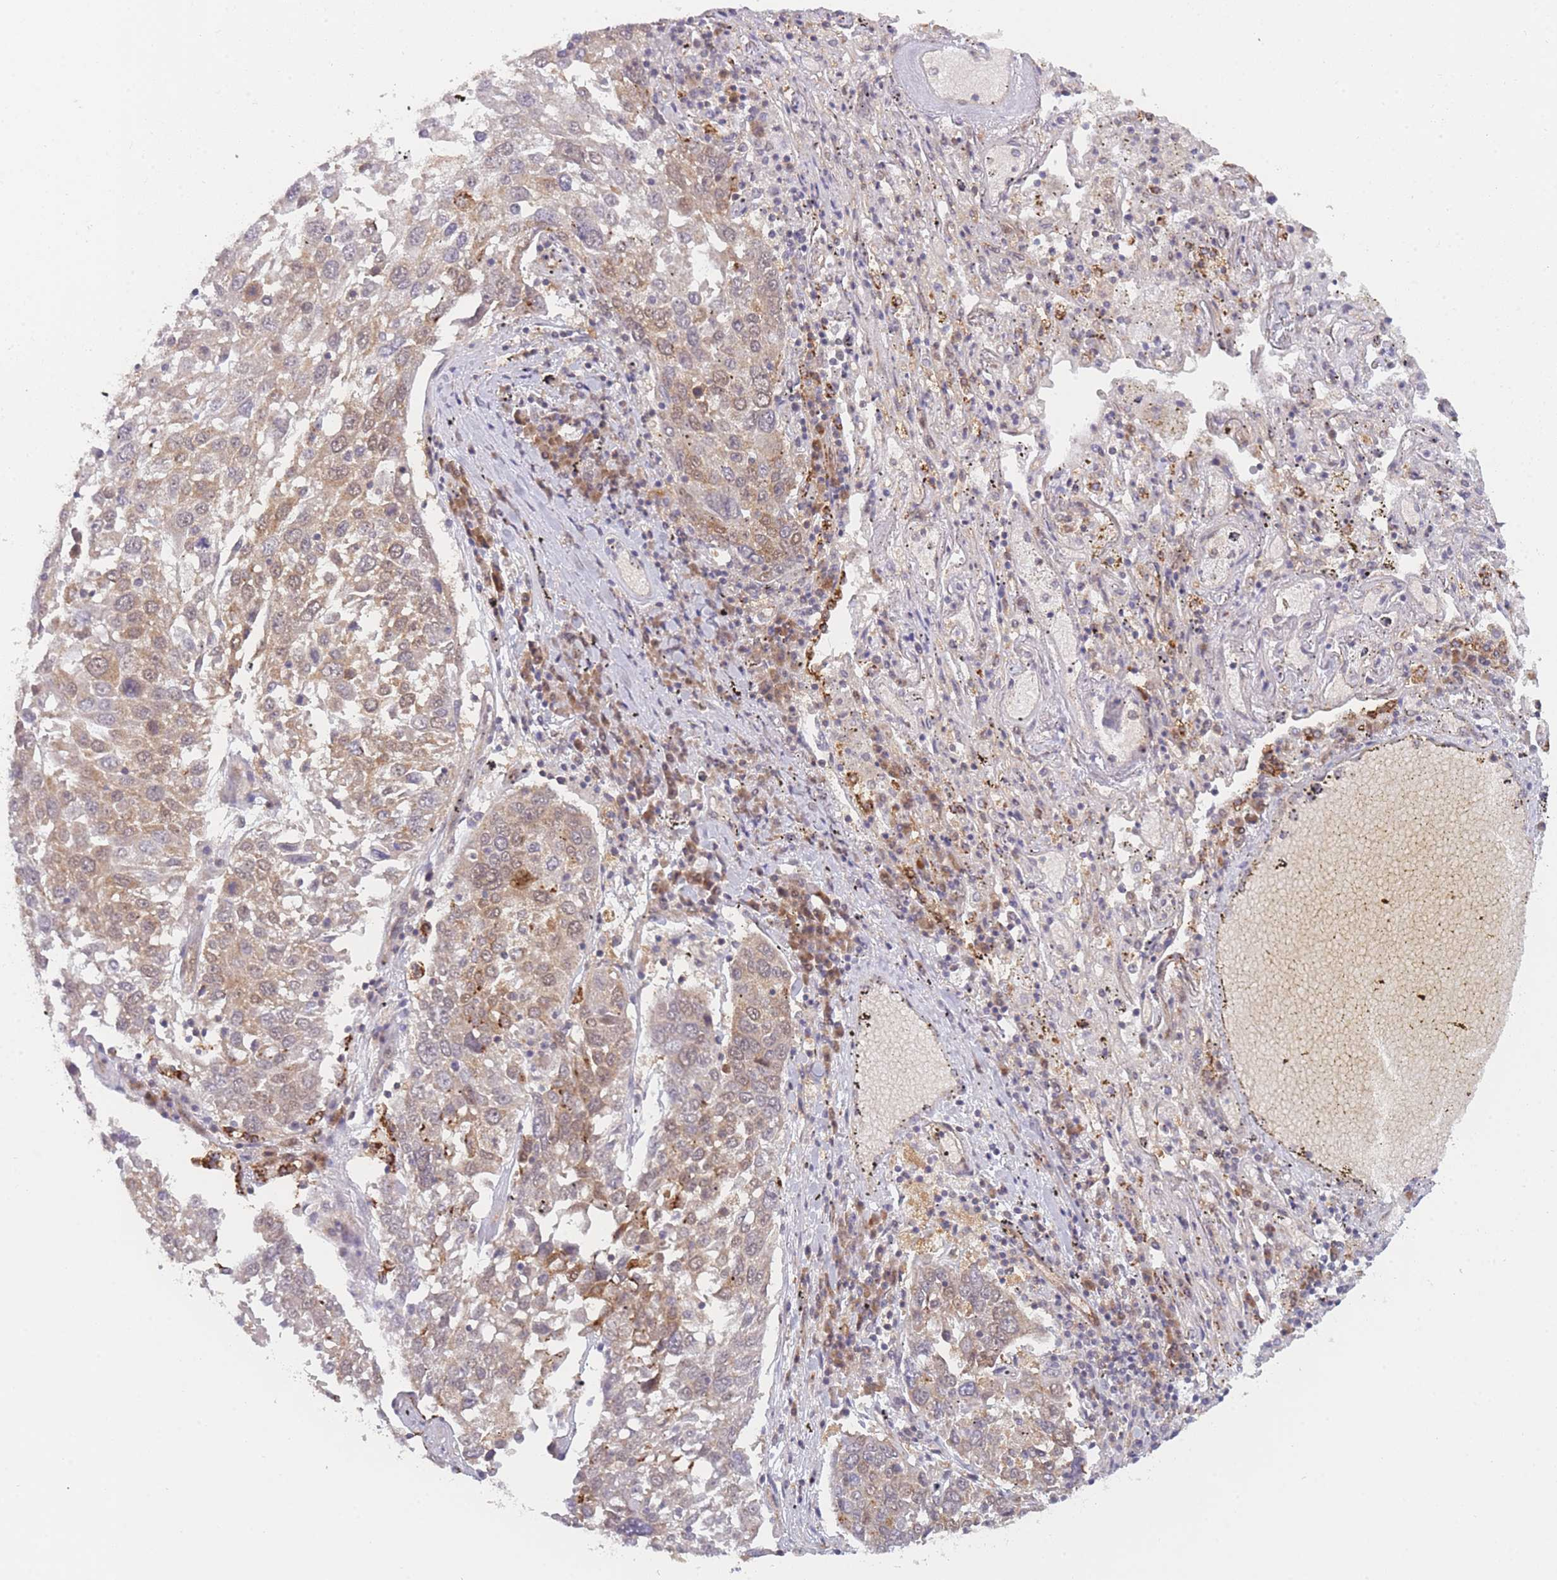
{"staining": {"intensity": "weak", "quantity": "25%-75%", "location": "cytoplasmic/membranous"}, "tissue": "lung cancer", "cell_type": "Tumor cells", "image_type": "cancer", "snomed": [{"axis": "morphology", "description": "Squamous cell carcinoma, NOS"}, {"axis": "topography", "description": "Lung"}], "caption": "Tumor cells show low levels of weak cytoplasmic/membranous positivity in approximately 25%-75% of cells in lung cancer.", "gene": "MRI1", "patient": {"sex": "male", "age": 65}}